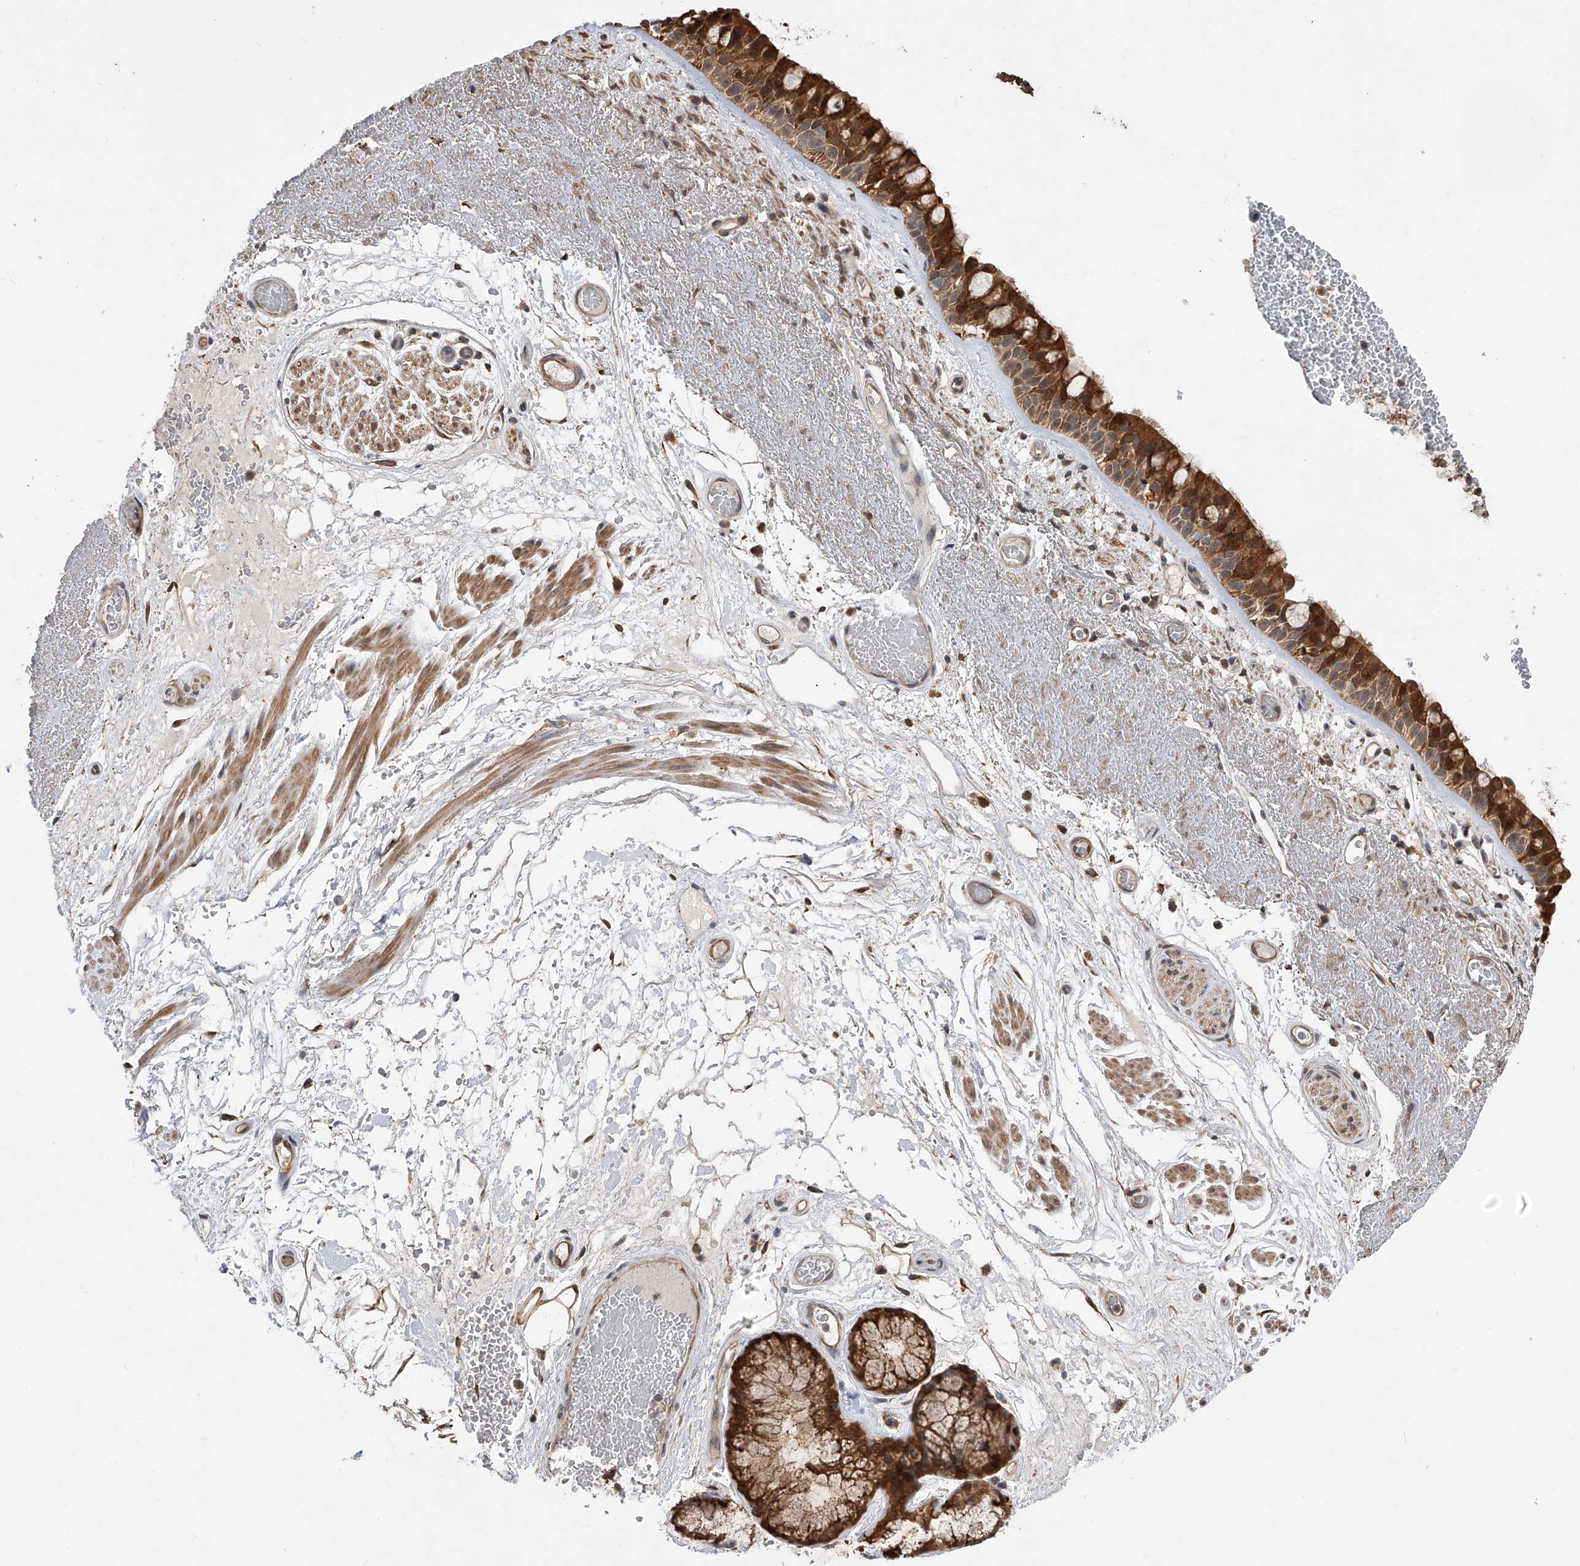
{"staining": {"intensity": "strong", "quantity": ">75%", "location": "cytoplasmic/membranous"}, "tissue": "bronchus", "cell_type": "Respiratory epithelial cells", "image_type": "normal", "snomed": [{"axis": "morphology", "description": "Normal tissue, NOS"}, {"axis": "morphology", "description": "Squamous cell carcinoma, NOS"}, {"axis": "topography", "description": "Lymph node"}, {"axis": "topography", "description": "Bronchus"}, {"axis": "topography", "description": "Lung"}], "caption": "Immunohistochemical staining of unremarkable human bronchus shows >75% levels of strong cytoplasmic/membranous protein staining in approximately >75% of respiratory epithelial cells.", "gene": "GMDS", "patient": {"sex": "male", "age": 66}}